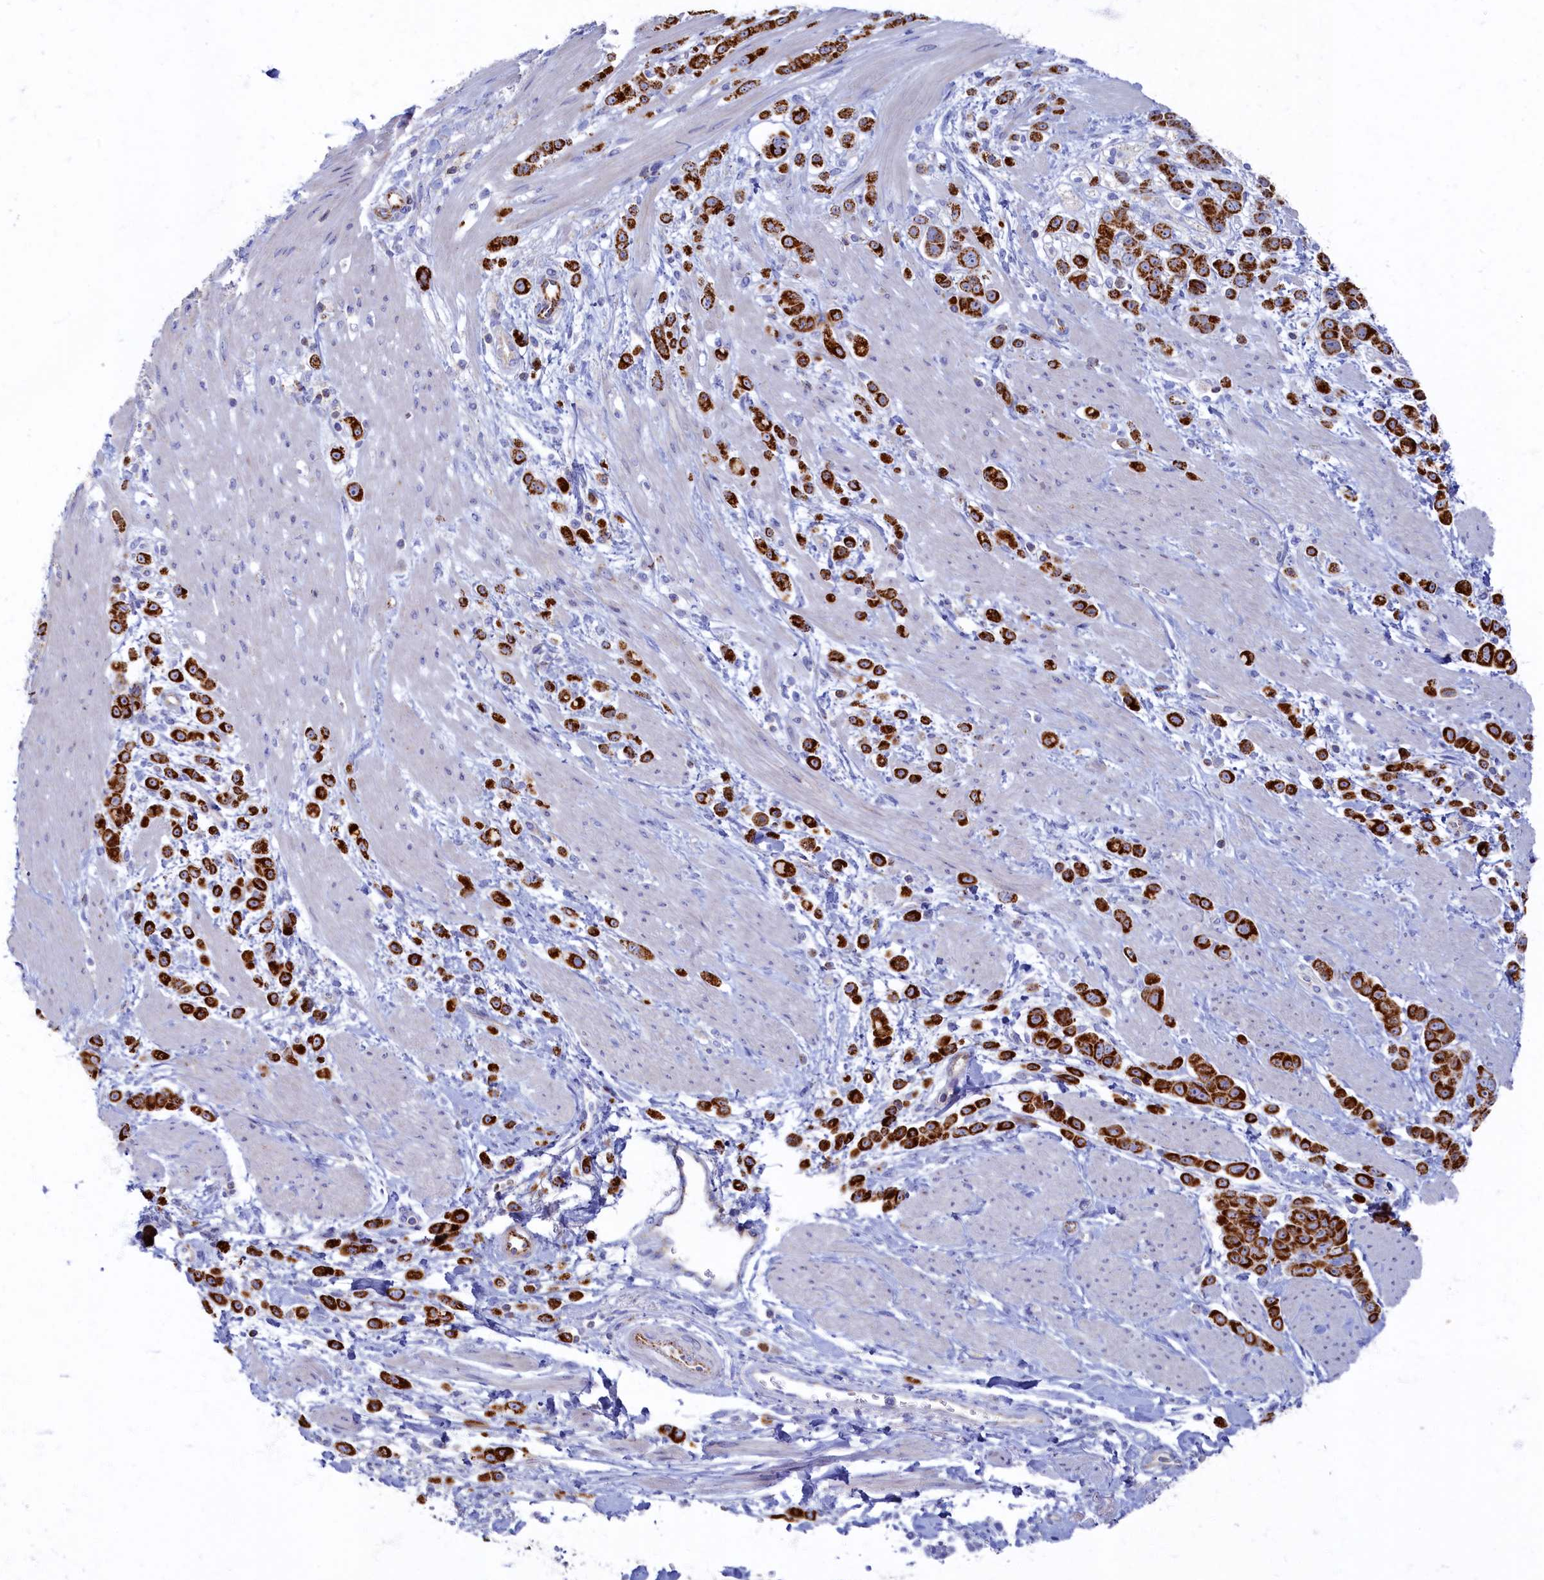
{"staining": {"intensity": "strong", "quantity": ">75%", "location": "cytoplasmic/membranous"}, "tissue": "pancreatic cancer", "cell_type": "Tumor cells", "image_type": "cancer", "snomed": [{"axis": "morphology", "description": "Normal tissue, NOS"}, {"axis": "morphology", "description": "Adenocarcinoma, NOS"}, {"axis": "topography", "description": "Pancreas"}], "caption": "Protein staining reveals strong cytoplasmic/membranous positivity in about >75% of tumor cells in adenocarcinoma (pancreatic).", "gene": "OCIAD2", "patient": {"sex": "female", "age": 64}}